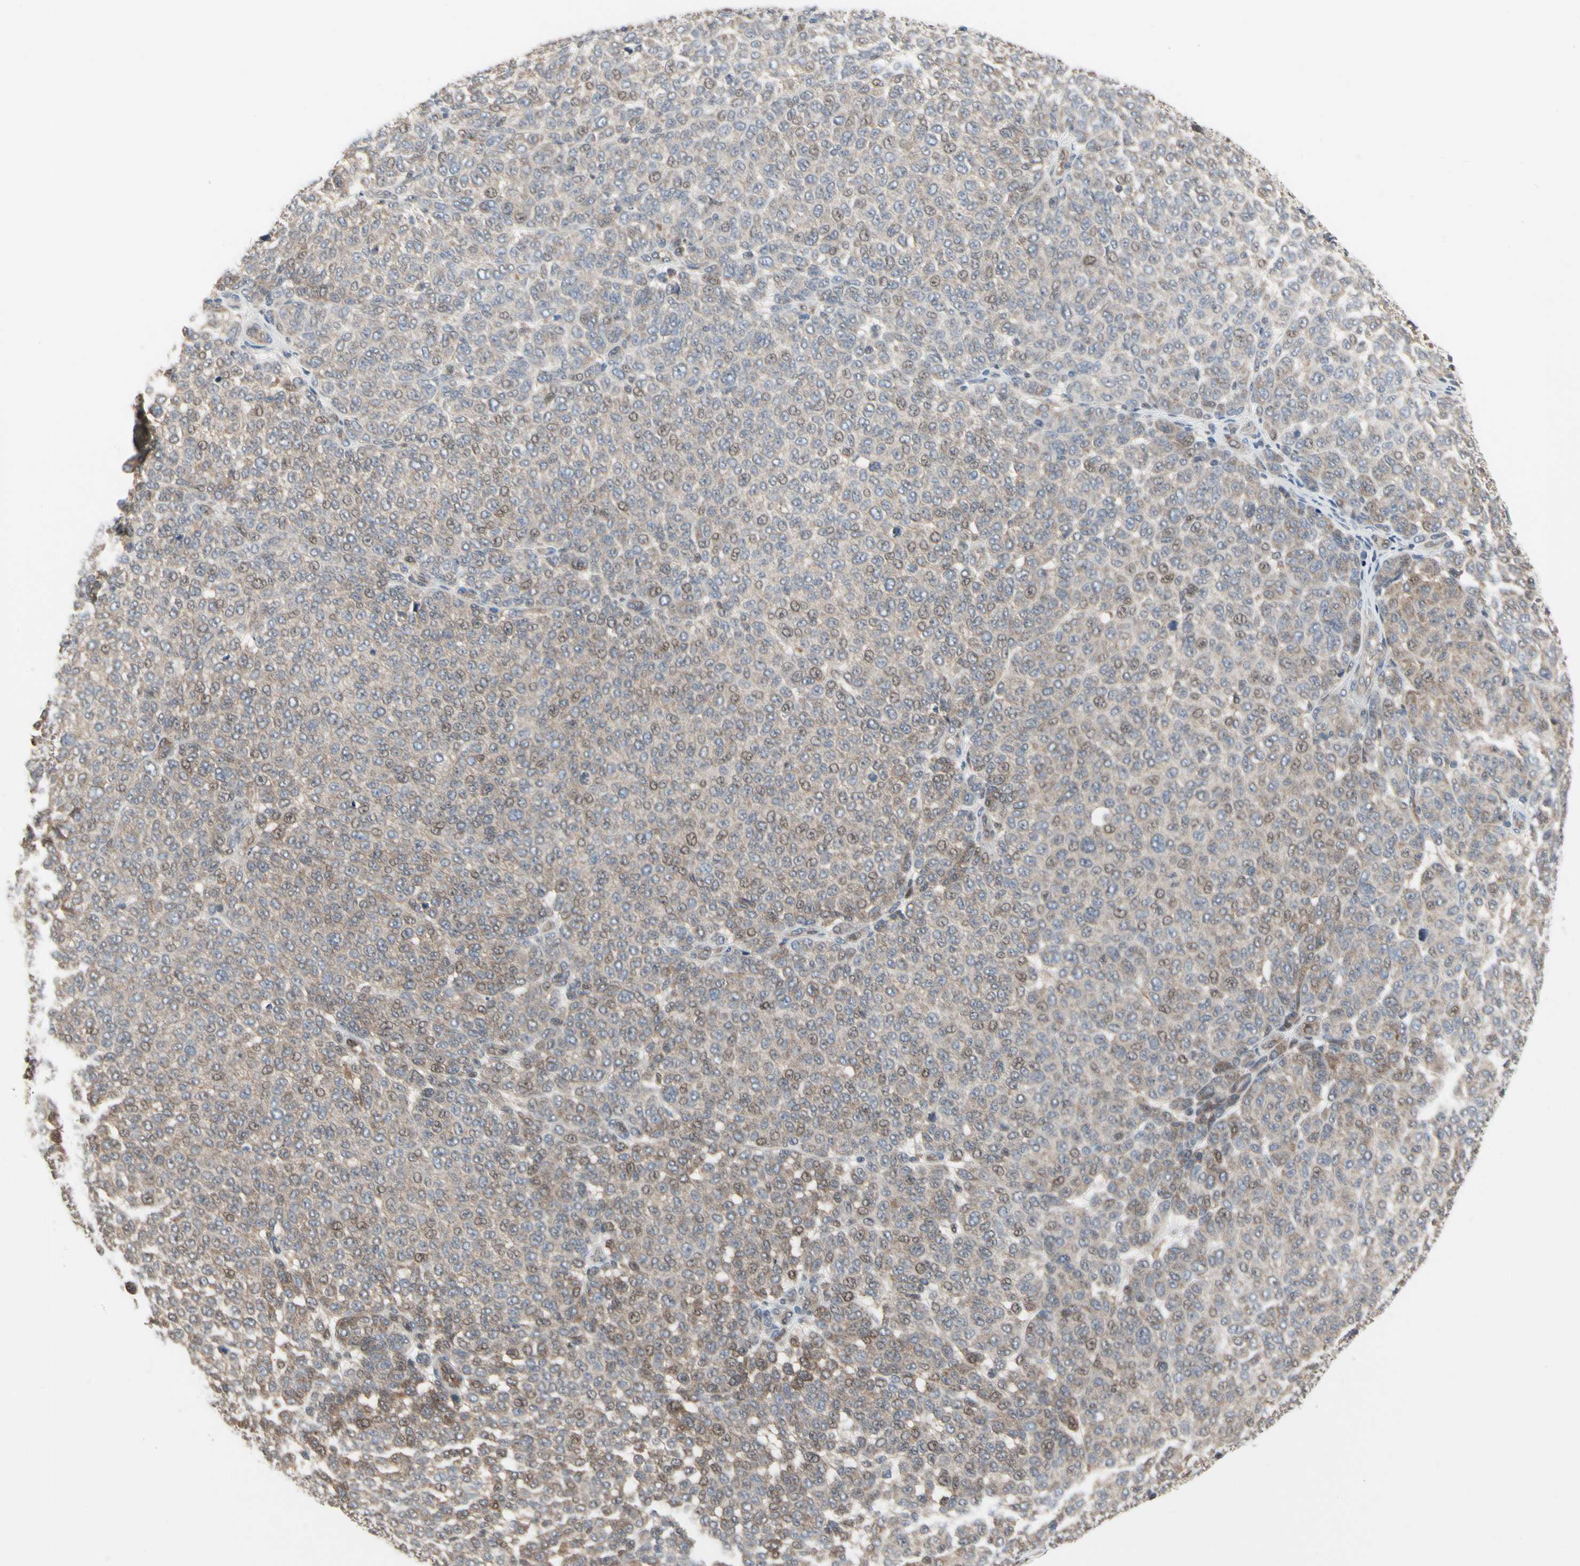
{"staining": {"intensity": "weak", "quantity": ">75%", "location": "cytoplasmic/membranous"}, "tissue": "melanoma", "cell_type": "Tumor cells", "image_type": "cancer", "snomed": [{"axis": "morphology", "description": "Malignant melanoma, NOS"}, {"axis": "topography", "description": "Skin"}], "caption": "A low amount of weak cytoplasmic/membranous expression is appreciated in approximately >75% of tumor cells in melanoma tissue.", "gene": "CDK5", "patient": {"sex": "male", "age": 59}}